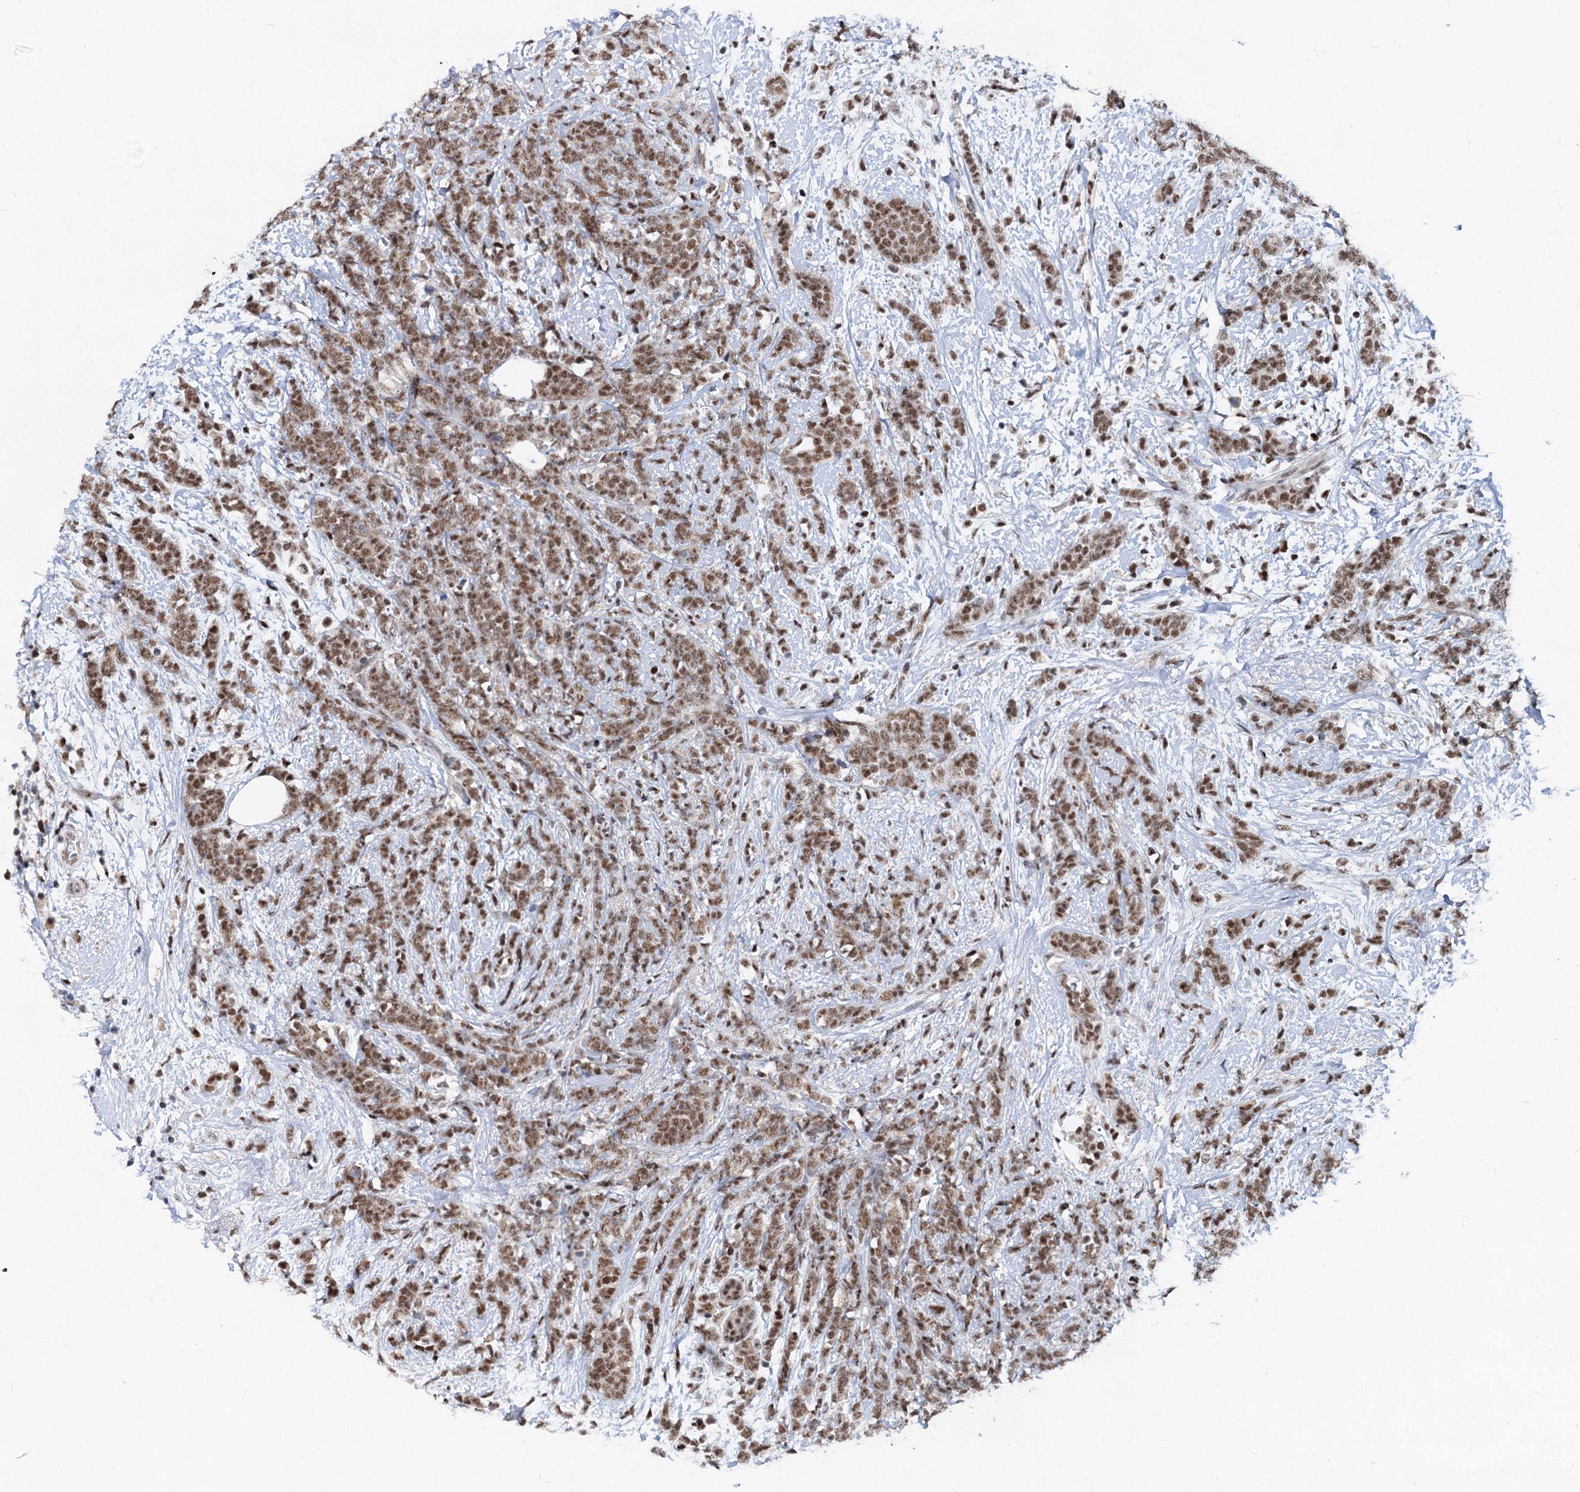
{"staining": {"intensity": "moderate", "quantity": ">75%", "location": "nuclear"}, "tissue": "breast cancer", "cell_type": "Tumor cells", "image_type": "cancer", "snomed": [{"axis": "morphology", "description": "Lobular carcinoma"}, {"axis": "topography", "description": "Breast"}], "caption": "Breast lobular carcinoma stained with IHC demonstrates moderate nuclear expression in approximately >75% of tumor cells.", "gene": "PHF8", "patient": {"sex": "female", "age": 58}}